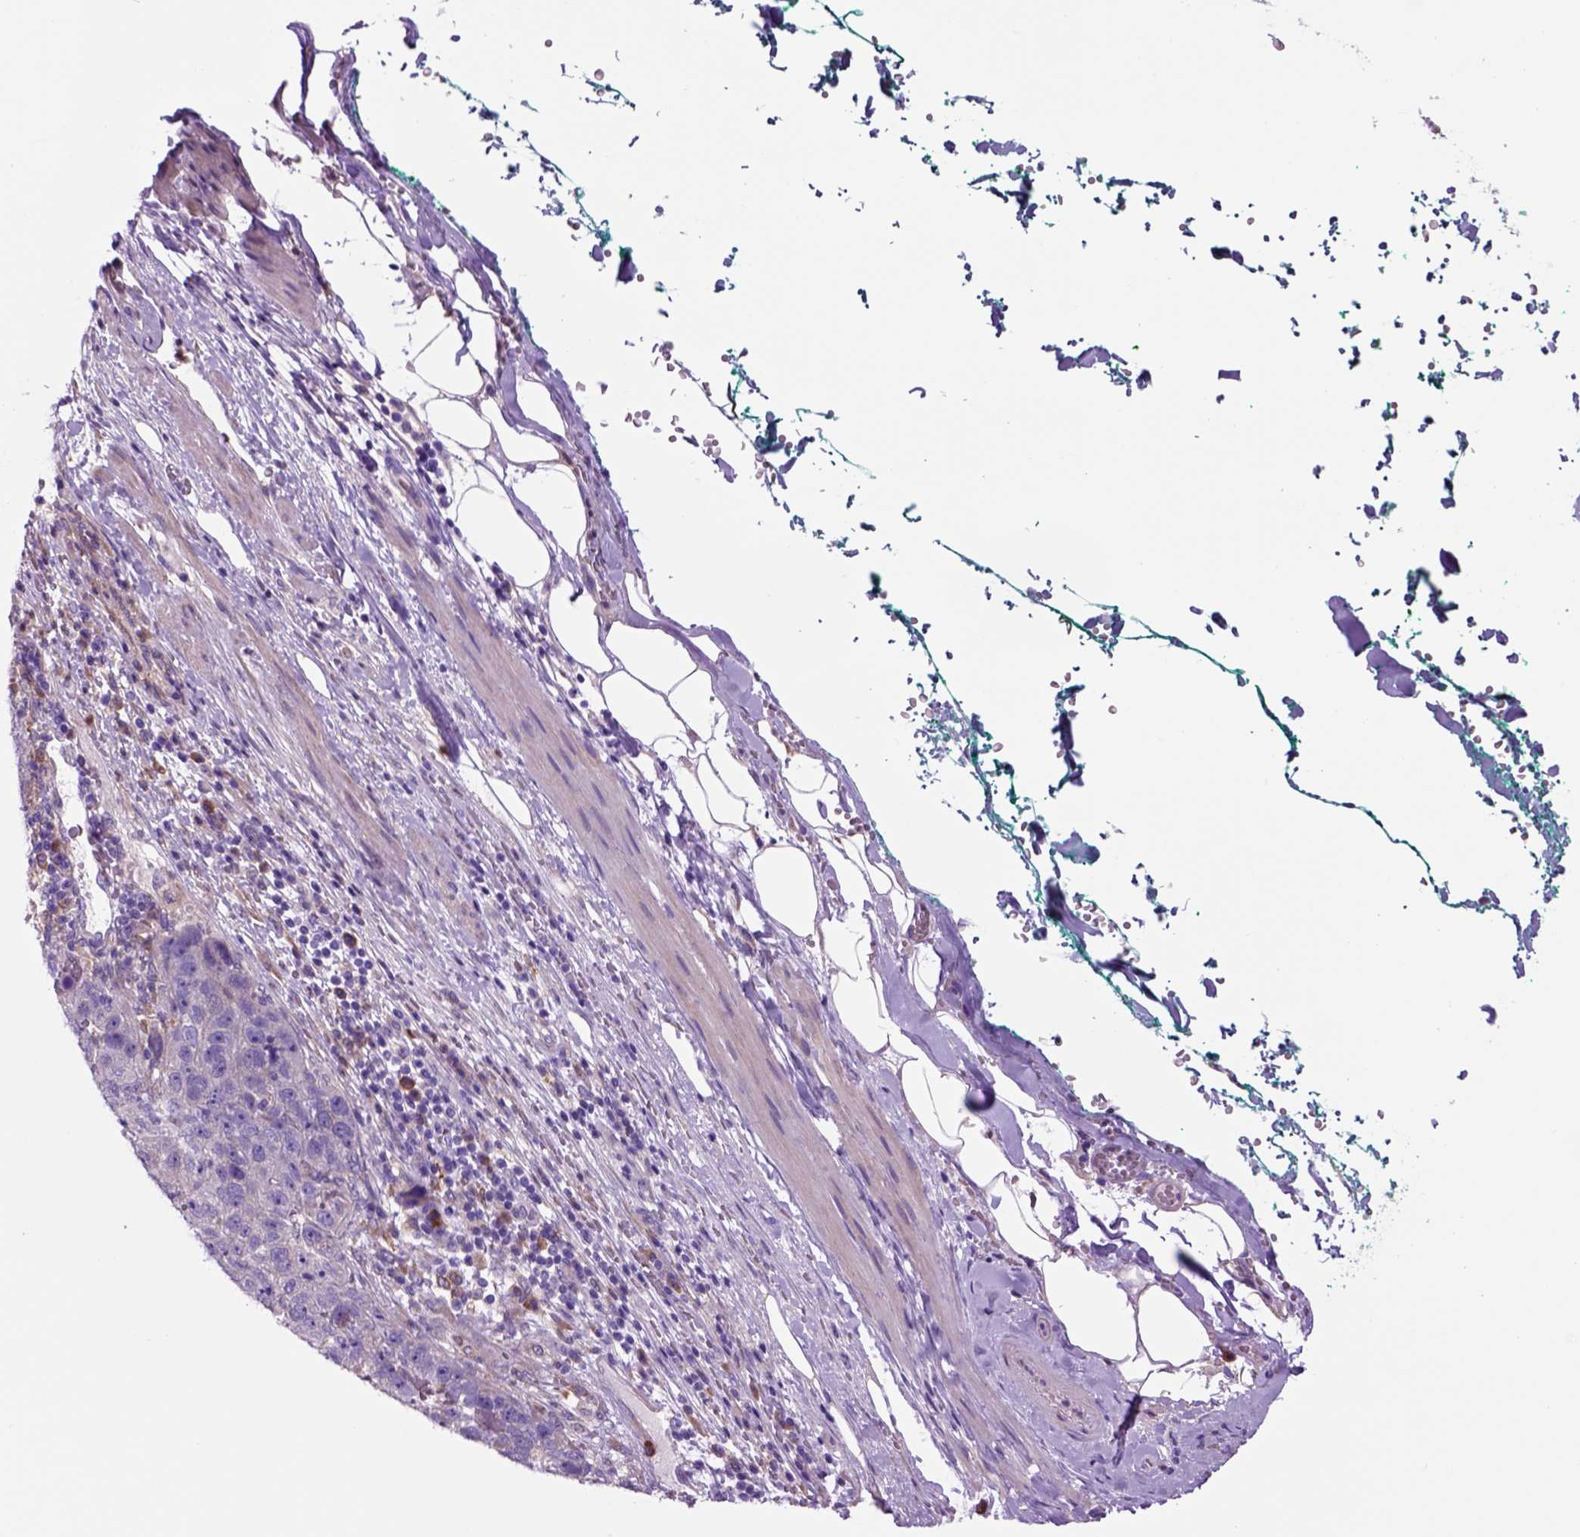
{"staining": {"intensity": "negative", "quantity": "none", "location": "none"}, "tissue": "pancreatic cancer", "cell_type": "Tumor cells", "image_type": "cancer", "snomed": [{"axis": "morphology", "description": "Adenocarcinoma, NOS"}, {"axis": "topography", "description": "Pancreas"}], "caption": "A micrograph of human pancreatic cancer (adenocarcinoma) is negative for staining in tumor cells. (Stains: DAB IHC with hematoxylin counter stain, Microscopy: brightfield microscopy at high magnification).", "gene": "PIAS3", "patient": {"sex": "female", "age": 61}}